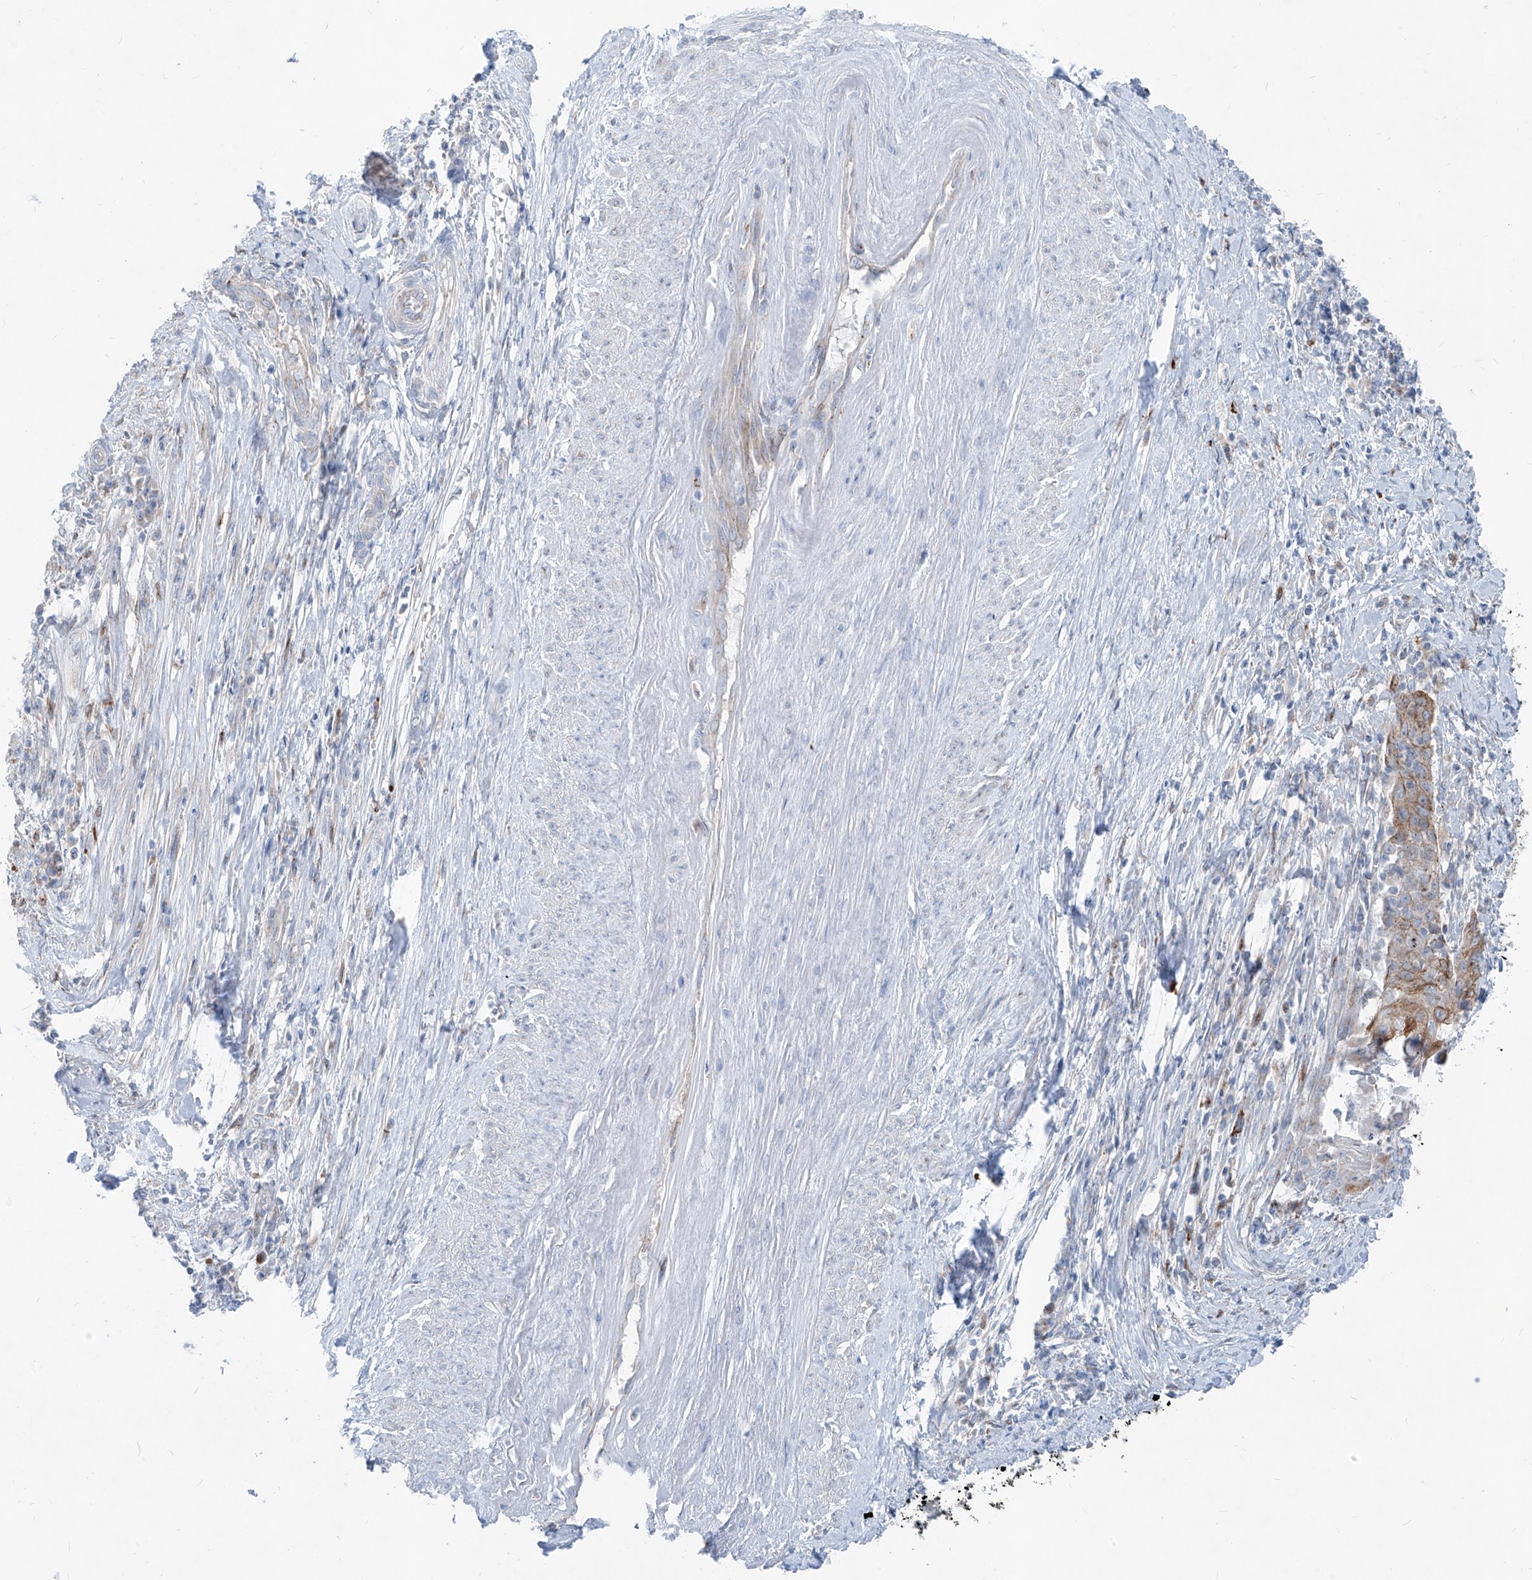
{"staining": {"intensity": "moderate", "quantity": "25%-75%", "location": "cytoplasmic/membranous"}, "tissue": "cervical cancer", "cell_type": "Tumor cells", "image_type": "cancer", "snomed": [{"axis": "morphology", "description": "Squamous cell carcinoma, NOS"}, {"axis": "topography", "description": "Cervix"}], "caption": "IHC photomicrograph of squamous cell carcinoma (cervical) stained for a protein (brown), which exhibits medium levels of moderate cytoplasmic/membranous positivity in approximately 25%-75% of tumor cells.", "gene": "GPR137C", "patient": {"sex": "female", "age": 39}}